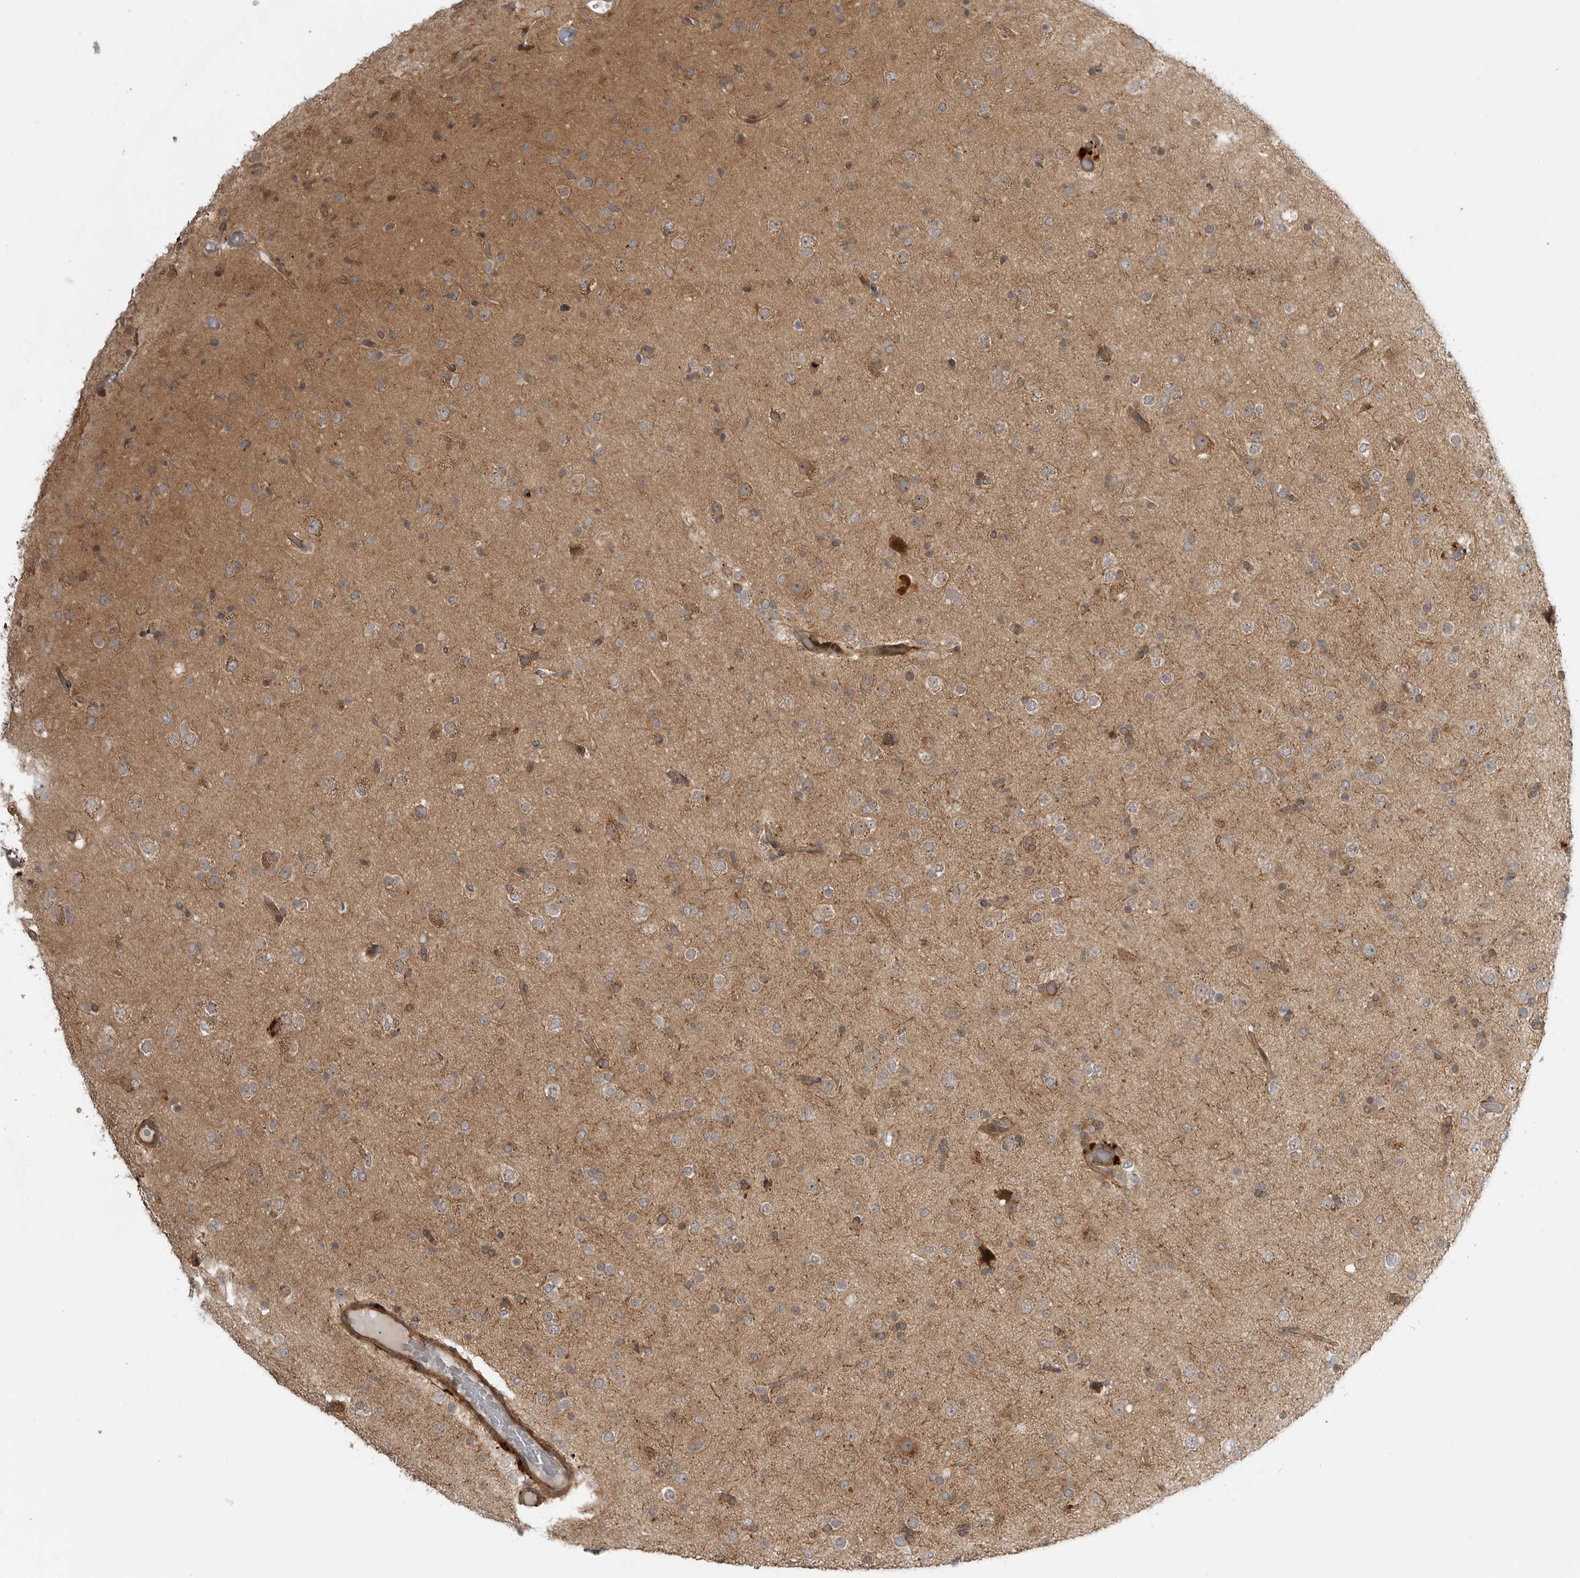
{"staining": {"intensity": "weak", "quantity": "25%-75%", "location": "cytoplasmic/membranous"}, "tissue": "glioma", "cell_type": "Tumor cells", "image_type": "cancer", "snomed": [{"axis": "morphology", "description": "Glioma, malignant, Low grade"}, {"axis": "topography", "description": "Brain"}], "caption": "Malignant low-grade glioma stained with a protein marker demonstrates weak staining in tumor cells.", "gene": "LRRC45", "patient": {"sex": "male", "age": 65}}